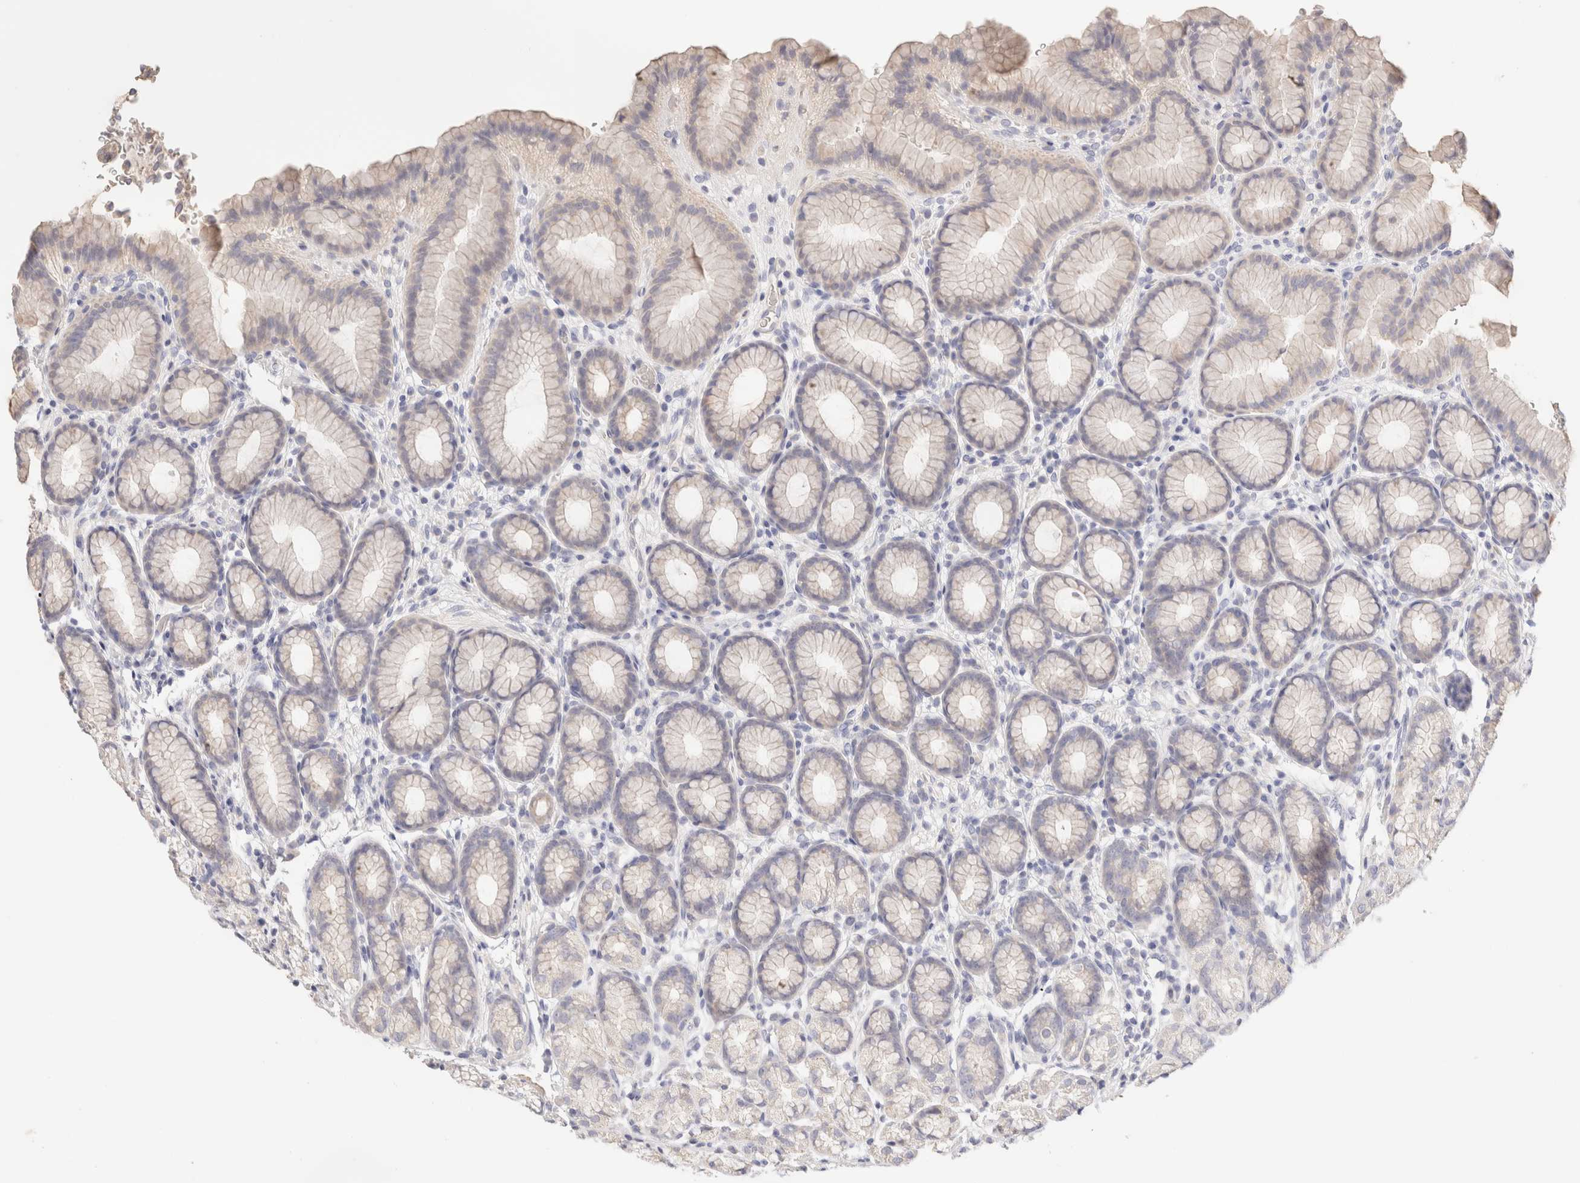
{"staining": {"intensity": "negative", "quantity": "none", "location": "none"}, "tissue": "stomach", "cell_type": "Glandular cells", "image_type": "normal", "snomed": [{"axis": "morphology", "description": "Normal tissue, NOS"}, {"axis": "topography", "description": "Stomach"}], "caption": "The photomicrograph reveals no staining of glandular cells in unremarkable stomach. (DAB (3,3'-diaminobenzidine) immunohistochemistry (IHC), high magnification).", "gene": "SCGB2A2", "patient": {"sex": "male", "age": 42}}